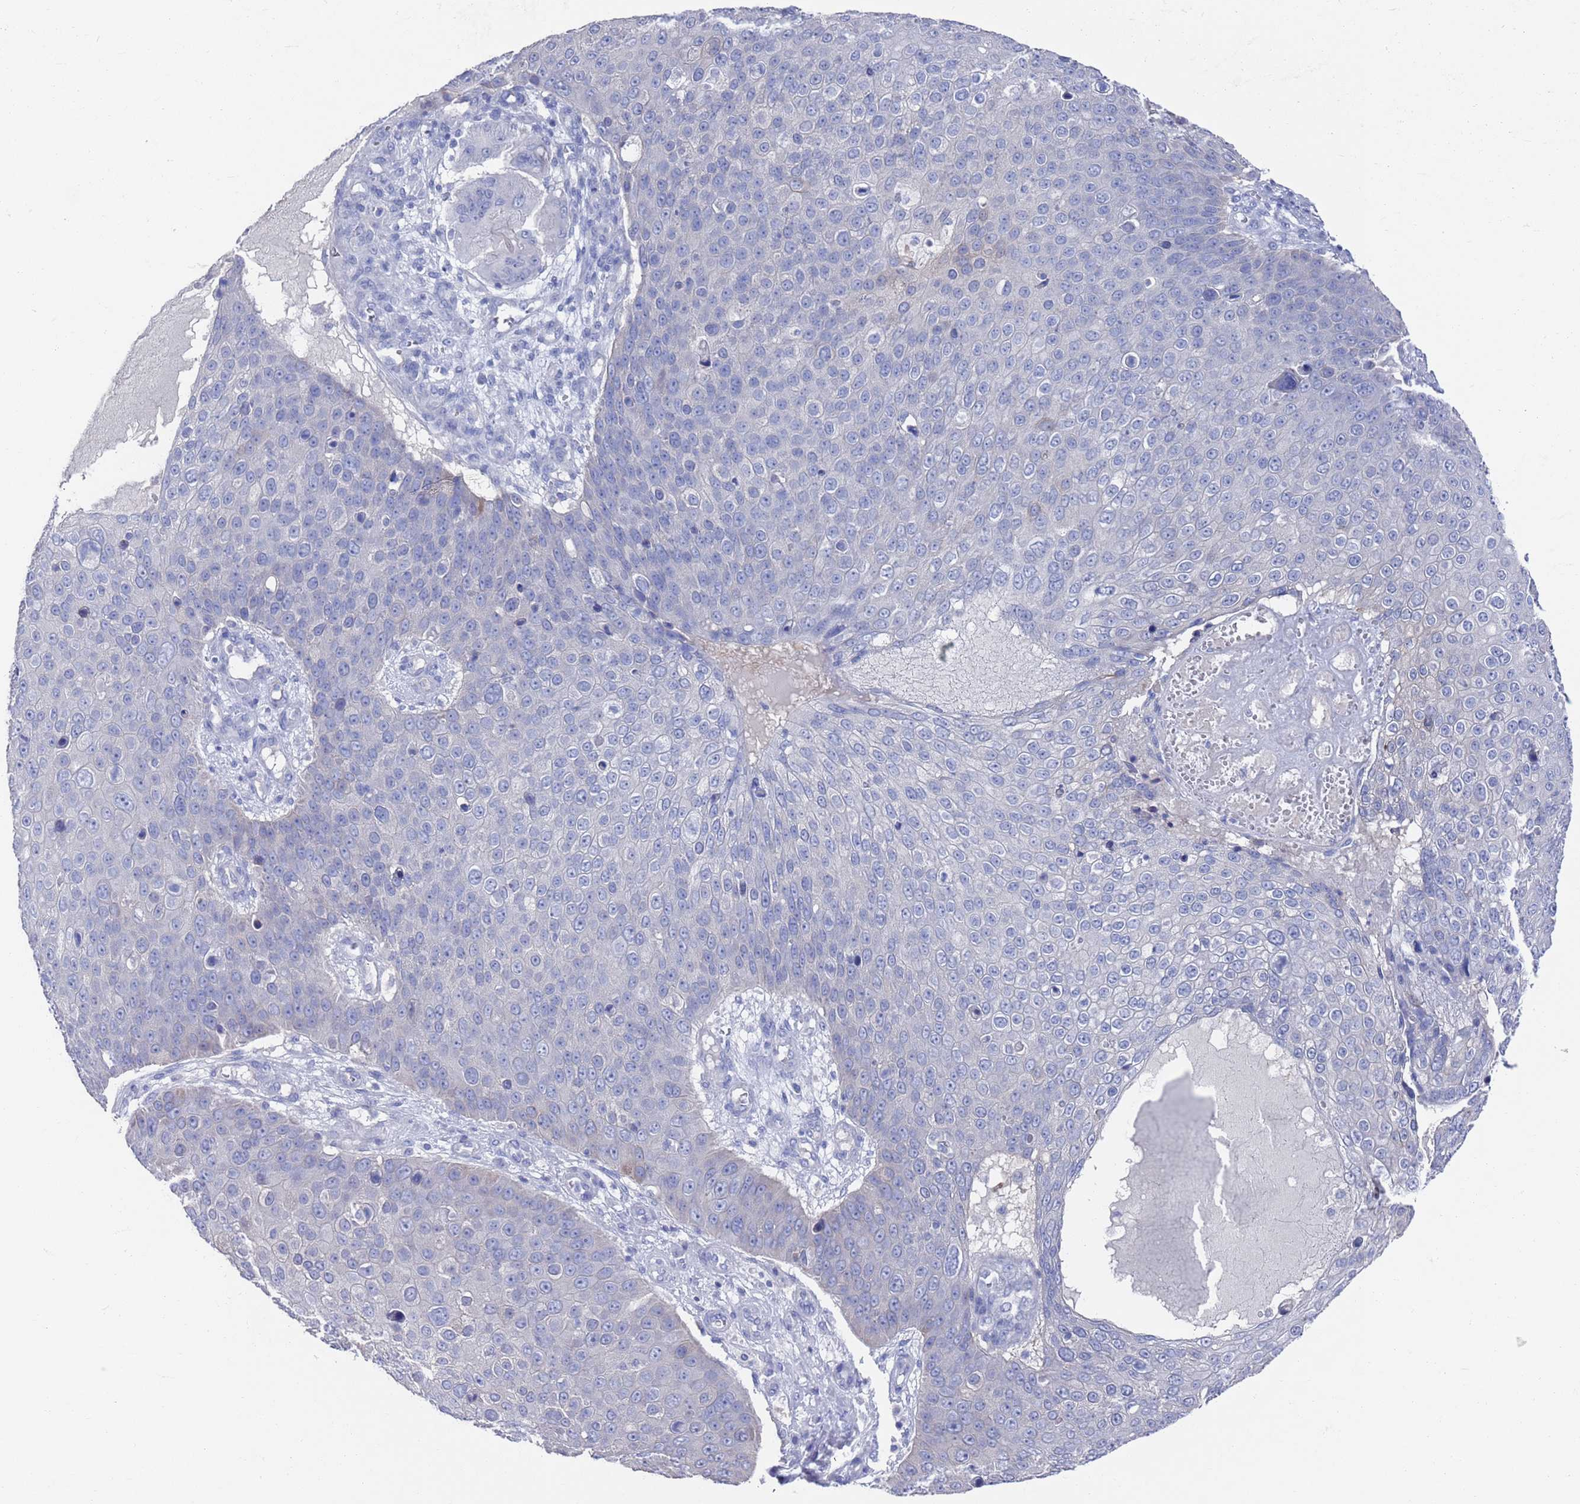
{"staining": {"intensity": "negative", "quantity": "none", "location": "none"}, "tissue": "skin cancer", "cell_type": "Tumor cells", "image_type": "cancer", "snomed": [{"axis": "morphology", "description": "Squamous cell carcinoma, NOS"}, {"axis": "topography", "description": "Skin"}], "caption": "Immunohistochemical staining of human skin cancer exhibits no significant positivity in tumor cells. (DAB IHC visualized using brightfield microscopy, high magnification).", "gene": "MTMR2", "patient": {"sex": "male", "age": 71}}